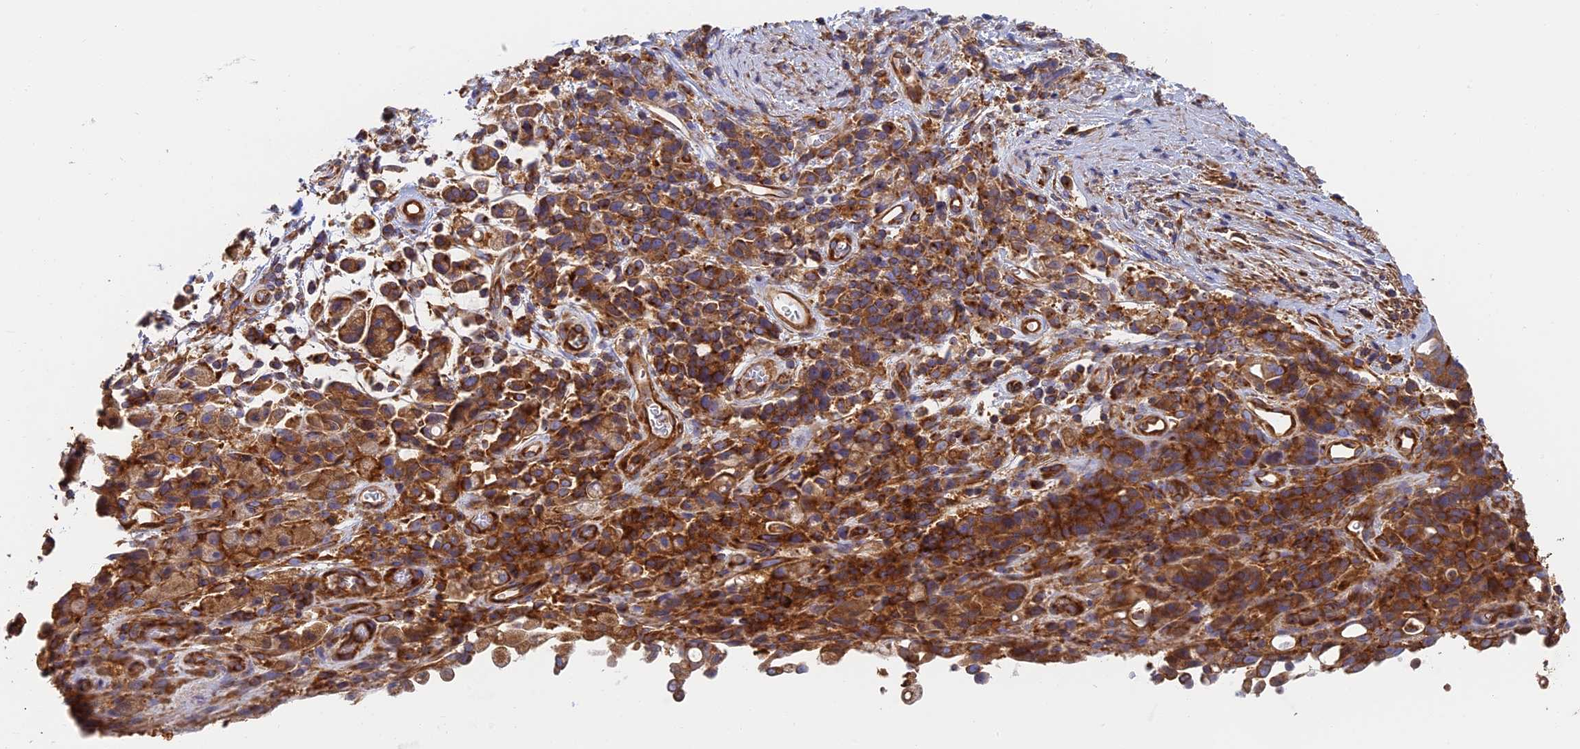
{"staining": {"intensity": "moderate", "quantity": ">75%", "location": "cytoplasmic/membranous"}, "tissue": "stomach cancer", "cell_type": "Tumor cells", "image_type": "cancer", "snomed": [{"axis": "morphology", "description": "Adenocarcinoma, NOS"}, {"axis": "topography", "description": "Stomach"}], "caption": "Stomach adenocarcinoma tissue exhibits moderate cytoplasmic/membranous positivity in approximately >75% of tumor cells", "gene": "DCTN2", "patient": {"sex": "female", "age": 60}}